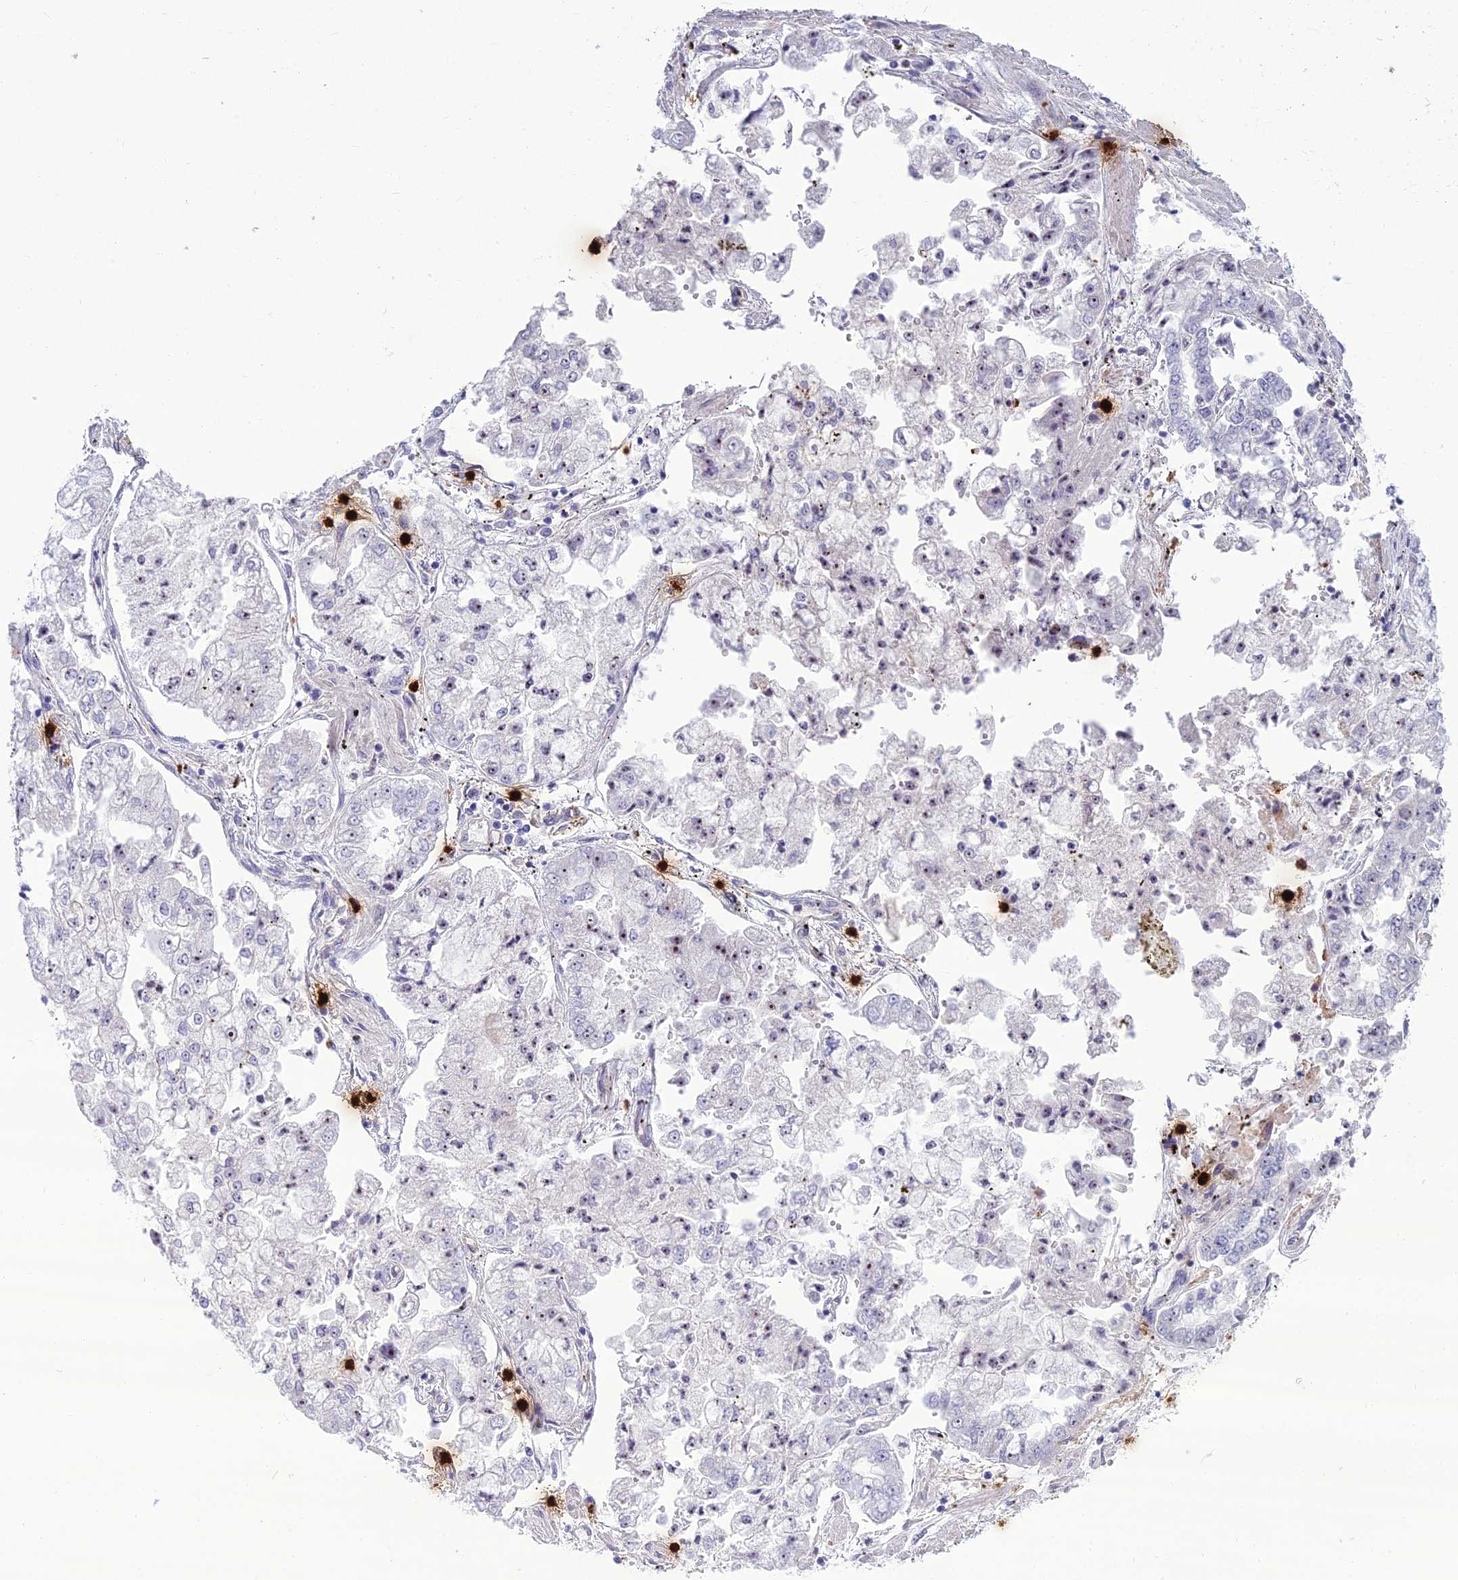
{"staining": {"intensity": "negative", "quantity": "none", "location": "none"}, "tissue": "stomach cancer", "cell_type": "Tumor cells", "image_type": "cancer", "snomed": [{"axis": "morphology", "description": "Adenocarcinoma, NOS"}, {"axis": "topography", "description": "Stomach"}], "caption": "Adenocarcinoma (stomach) was stained to show a protein in brown. There is no significant positivity in tumor cells.", "gene": "BBS7", "patient": {"sex": "male", "age": 76}}